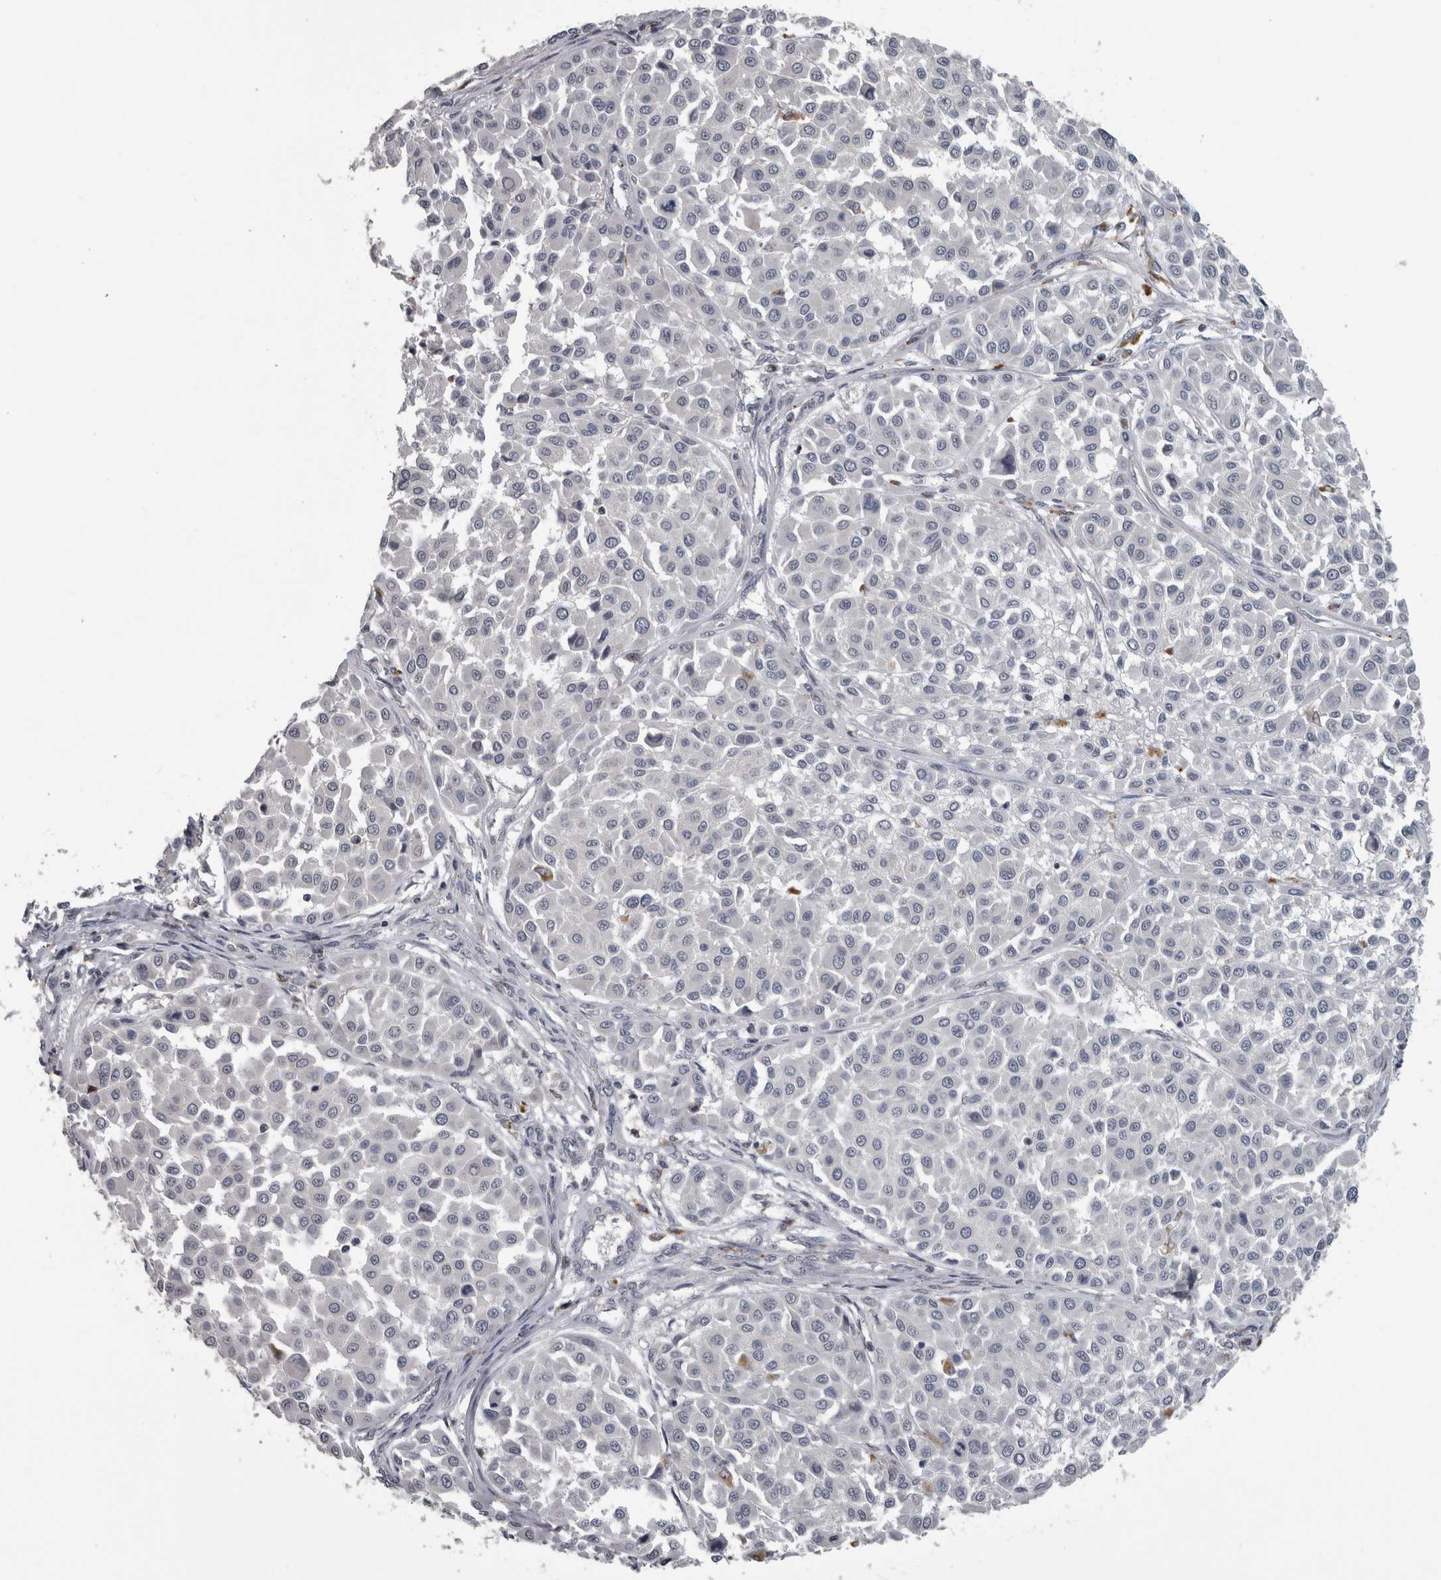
{"staining": {"intensity": "negative", "quantity": "none", "location": "none"}, "tissue": "melanoma", "cell_type": "Tumor cells", "image_type": "cancer", "snomed": [{"axis": "morphology", "description": "Malignant melanoma, Metastatic site"}, {"axis": "topography", "description": "Soft tissue"}], "caption": "Tumor cells show no significant protein expression in malignant melanoma (metastatic site).", "gene": "NAAA", "patient": {"sex": "male", "age": 41}}